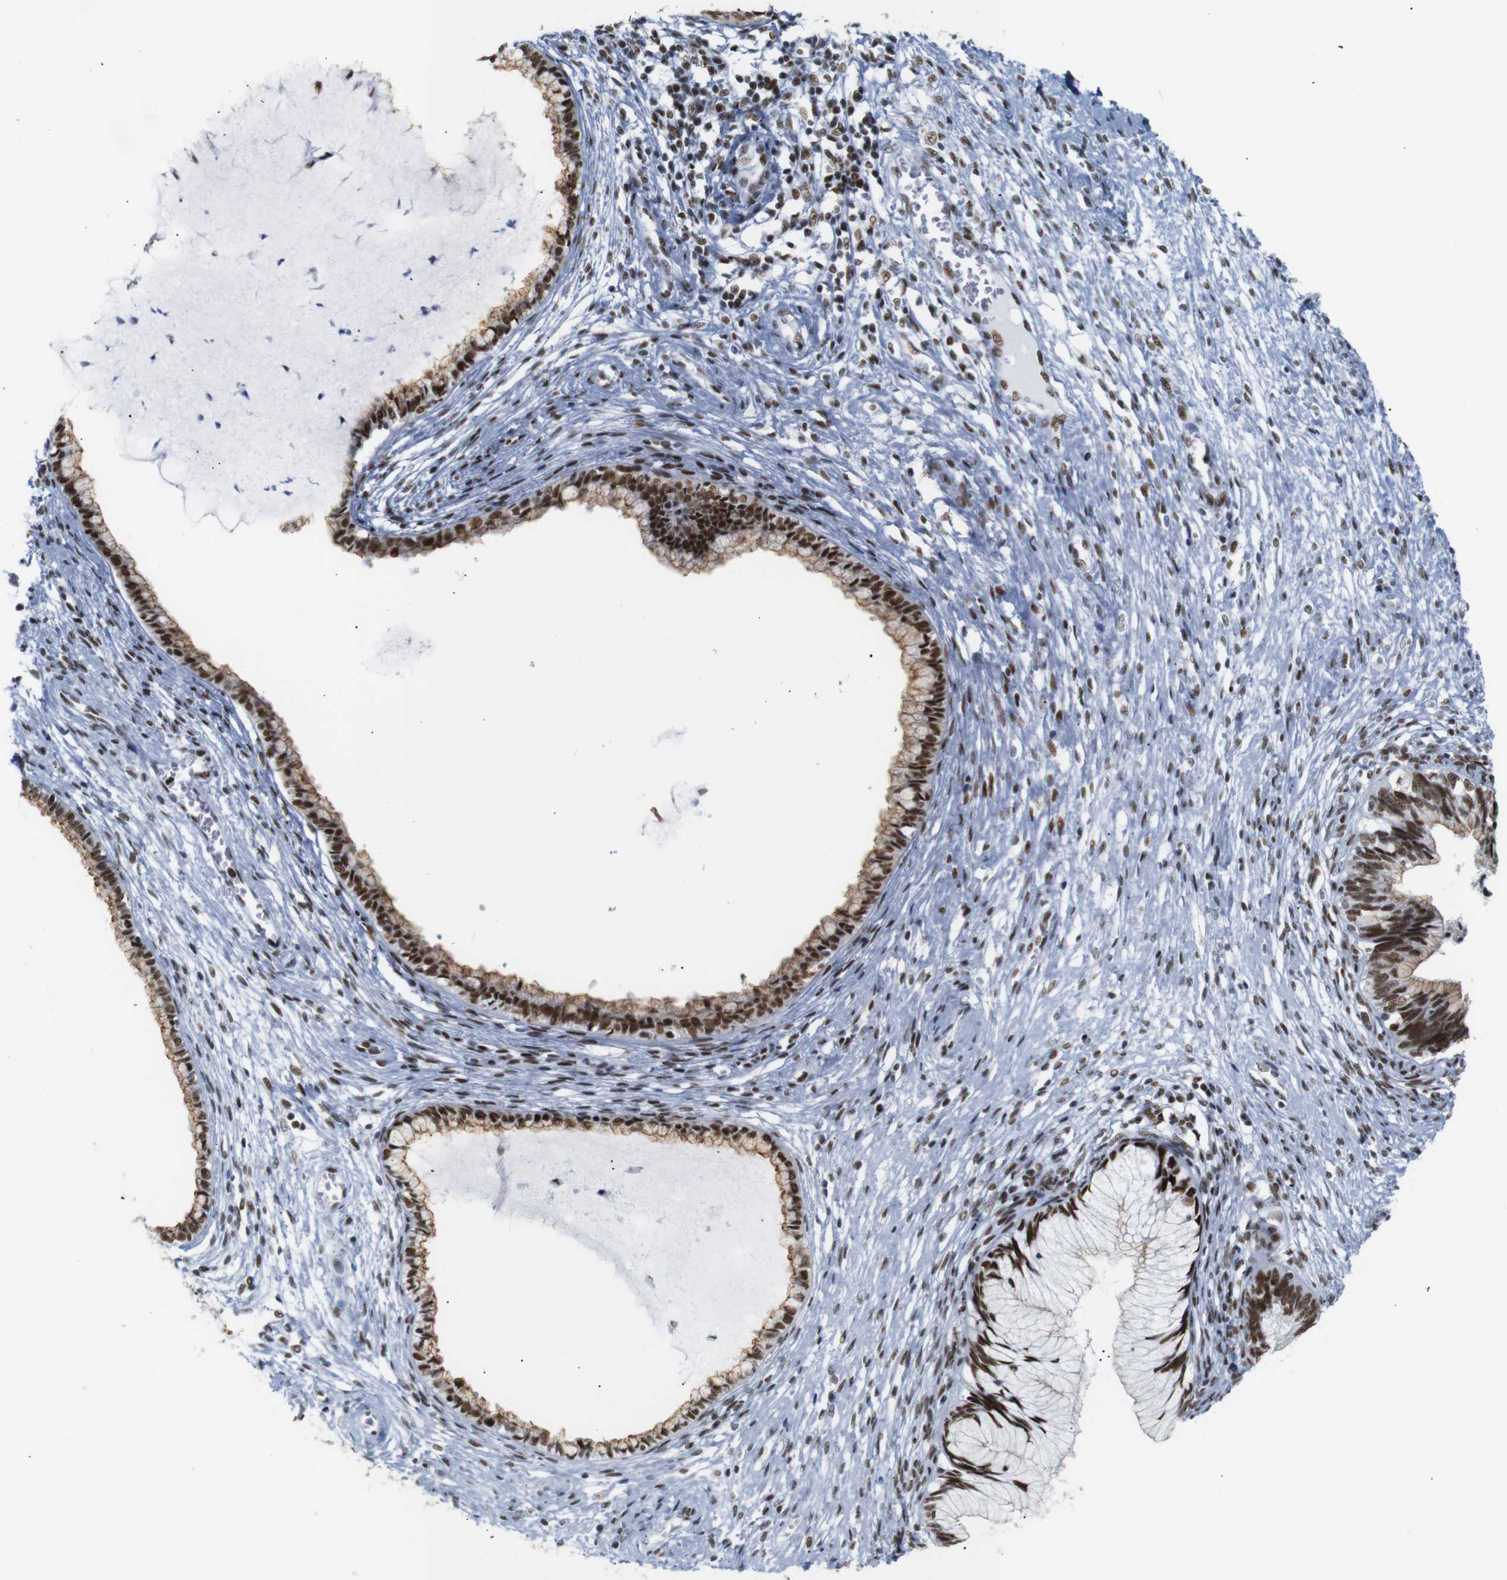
{"staining": {"intensity": "strong", "quantity": ">75%", "location": "cytoplasmic/membranous,nuclear"}, "tissue": "cervical cancer", "cell_type": "Tumor cells", "image_type": "cancer", "snomed": [{"axis": "morphology", "description": "Adenocarcinoma, NOS"}, {"axis": "topography", "description": "Cervix"}], "caption": "A brown stain shows strong cytoplasmic/membranous and nuclear staining of a protein in cervical adenocarcinoma tumor cells.", "gene": "TRA2B", "patient": {"sex": "female", "age": 44}}